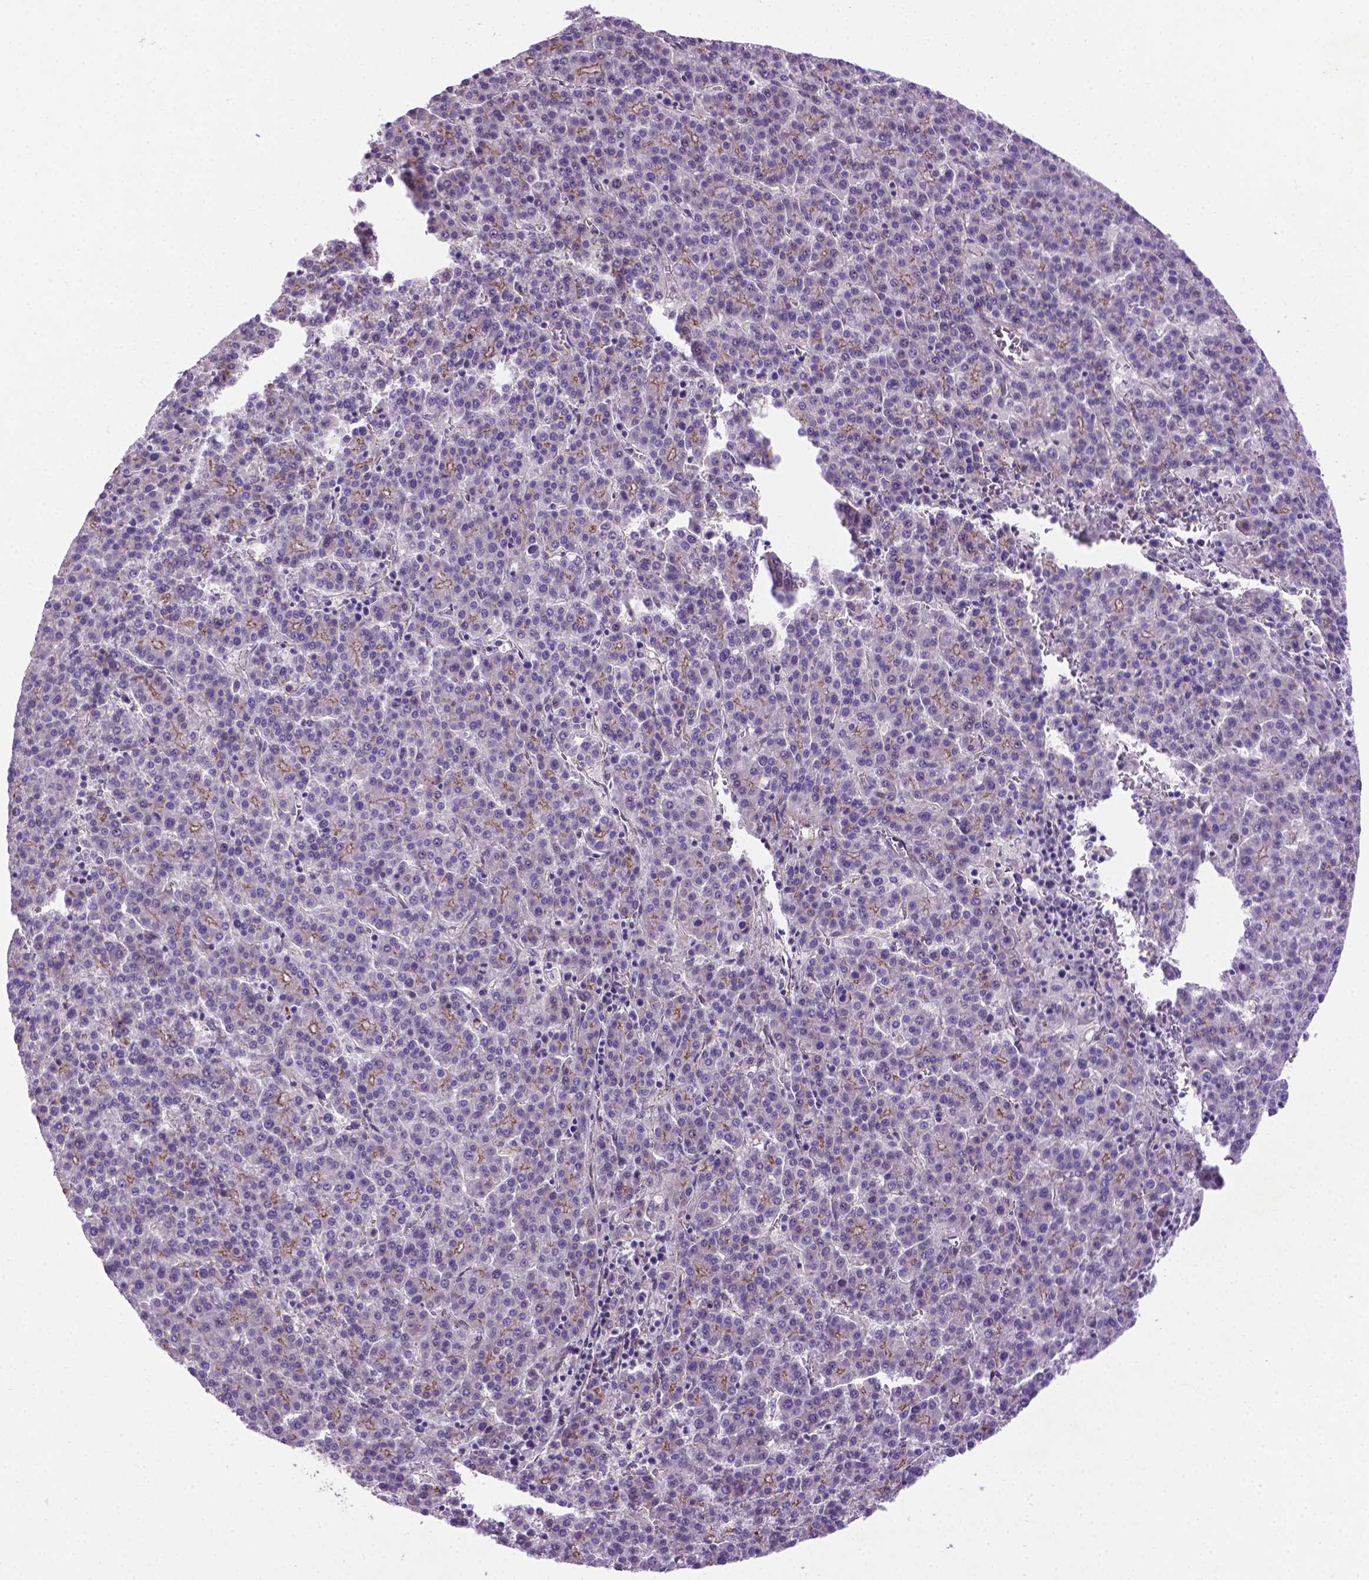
{"staining": {"intensity": "weak", "quantity": "<25%", "location": "cytoplasmic/membranous"}, "tissue": "liver cancer", "cell_type": "Tumor cells", "image_type": "cancer", "snomed": [{"axis": "morphology", "description": "Carcinoma, Hepatocellular, NOS"}, {"axis": "topography", "description": "Liver"}], "caption": "Immunohistochemical staining of human liver cancer reveals no significant expression in tumor cells.", "gene": "CCER2", "patient": {"sex": "female", "age": 58}}